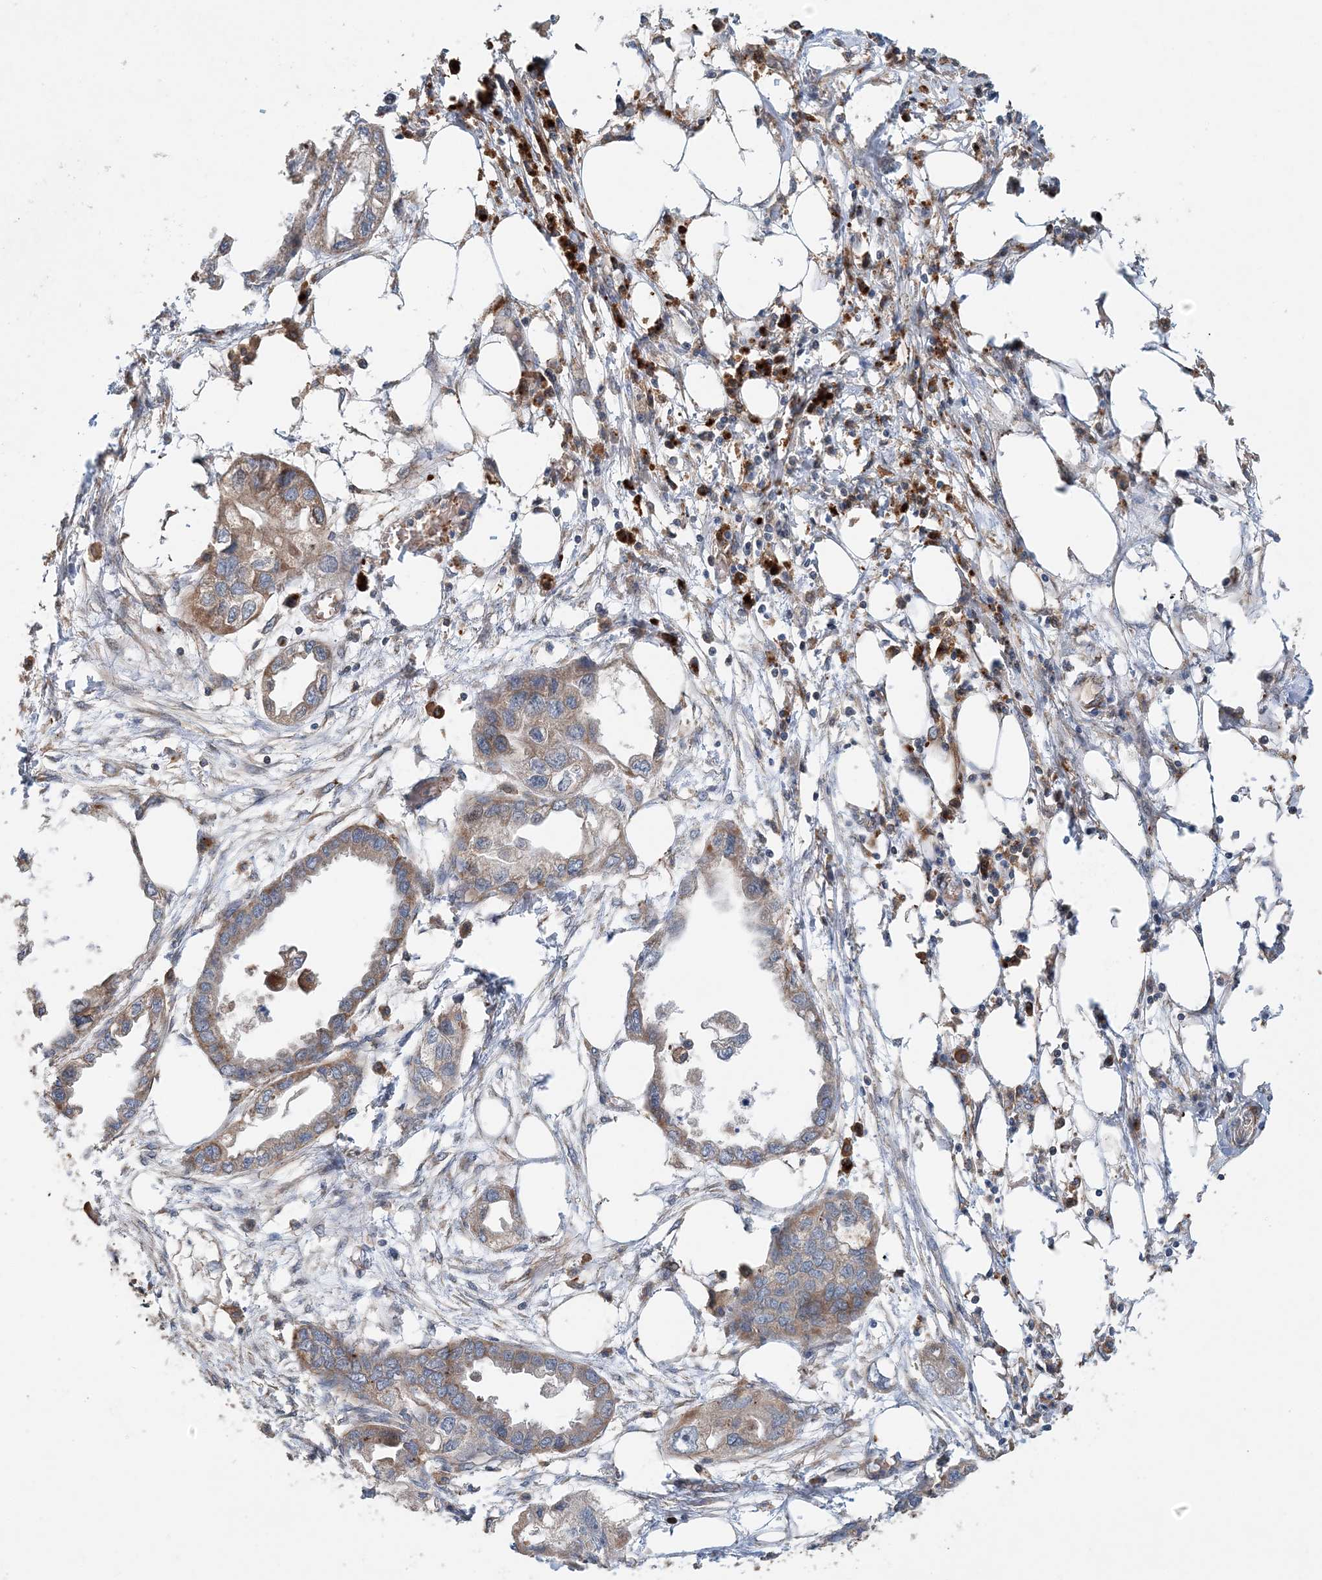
{"staining": {"intensity": "moderate", "quantity": ">75%", "location": "cytoplasmic/membranous"}, "tissue": "endometrial cancer", "cell_type": "Tumor cells", "image_type": "cancer", "snomed": [{"axis": "morphology", "description": "Adenocarcinoma, NOS"}, {"axis": "morphology", "description": "Adenocarcinoma, metastatic, NOS"}, {"axis": "topography", "description": "Adipose tissue"}, {"axis": "topography", "description": "Endometrium"}], "caption": "DAB immunohistochemical staining of human endometrial adenocarcinoma reveals moderate cytoplasmic/membranous protein expression in about >75% of tumor cells. (DAB IHC with brightfield microscopy, high magnification).", "gene": "TTI1", "patient": {"sex": "female", "age": 67}}